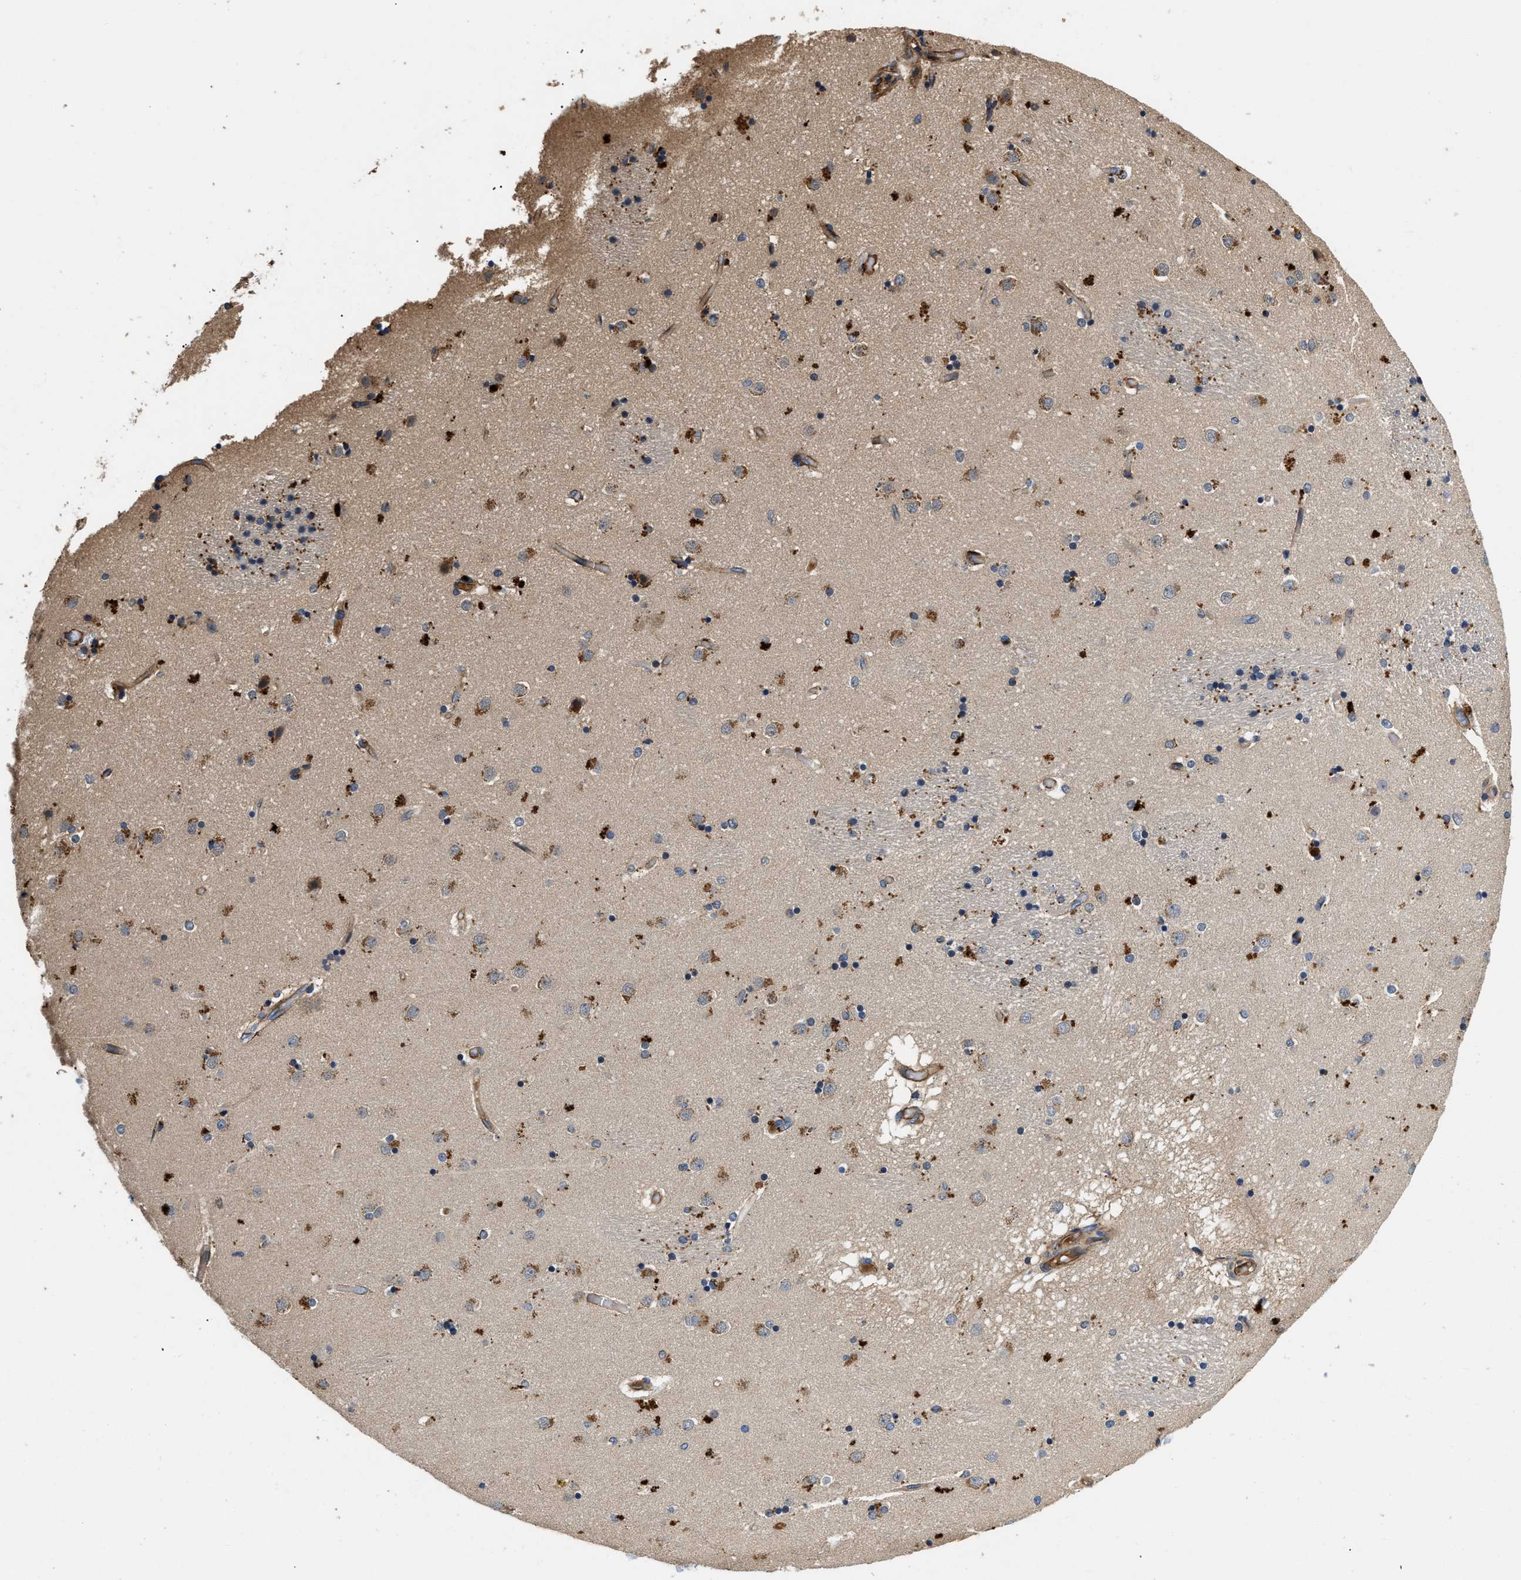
{"staining": {"intensity": "moderate", "quantity": "<25%", "location": "cytoplasmic/membranous"}, "tissue": "caudate", "cell_type": "Glial cells", "image_type": "normal", "snomed": [{"axis": "morphology", "description": "Normal tissue, NOS"}, {"axis": "topography", "description": "Lateral ventricle wall"}], "caption": "A brown stain labels moderate cytoplasmic/membranous expression of a protein in glial cells of normal caudate.", "gene": "NME6", "patient": {"sex": "male", "age": 70}}